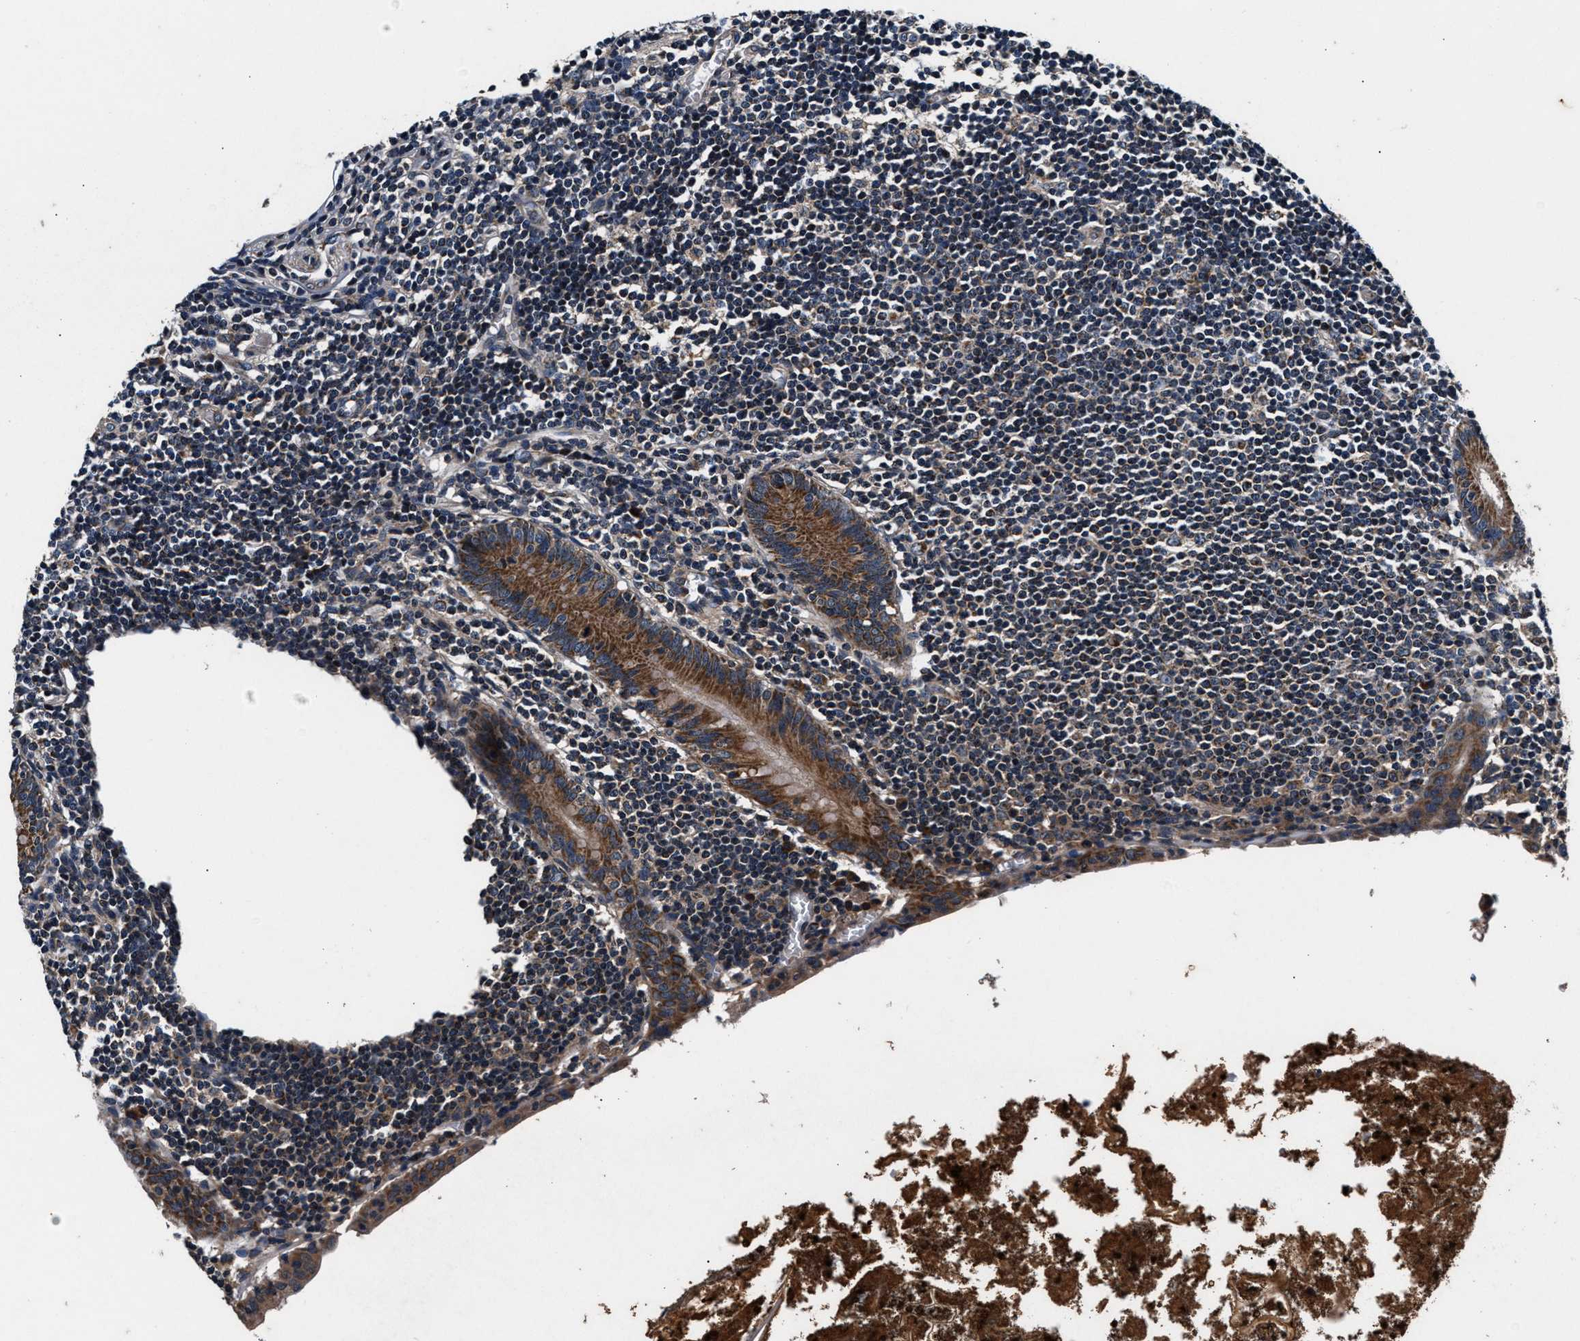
{"staining": {"intensity": "moderate", "quantity": ">75%", "location": "cytoplasmic/membranous"}, "tissue": "appendix", "cell_type": "Glandular cells", "image_type": "normal", "snomed": [{"axis": "morphology", "description": "Normal tissue, NOS"}, {"axis": "topography", "description": "Appendix"}], "caption": "This micrograph displays normal appendix stained with IHC to label a protein in brown. The cytoplasmic/membranous of glandular cells show moderate positivity for the protein. Nuclei are counter-stained blue.", "gene": "IMMT", "patient": {"sex": "female", "age": 50}}